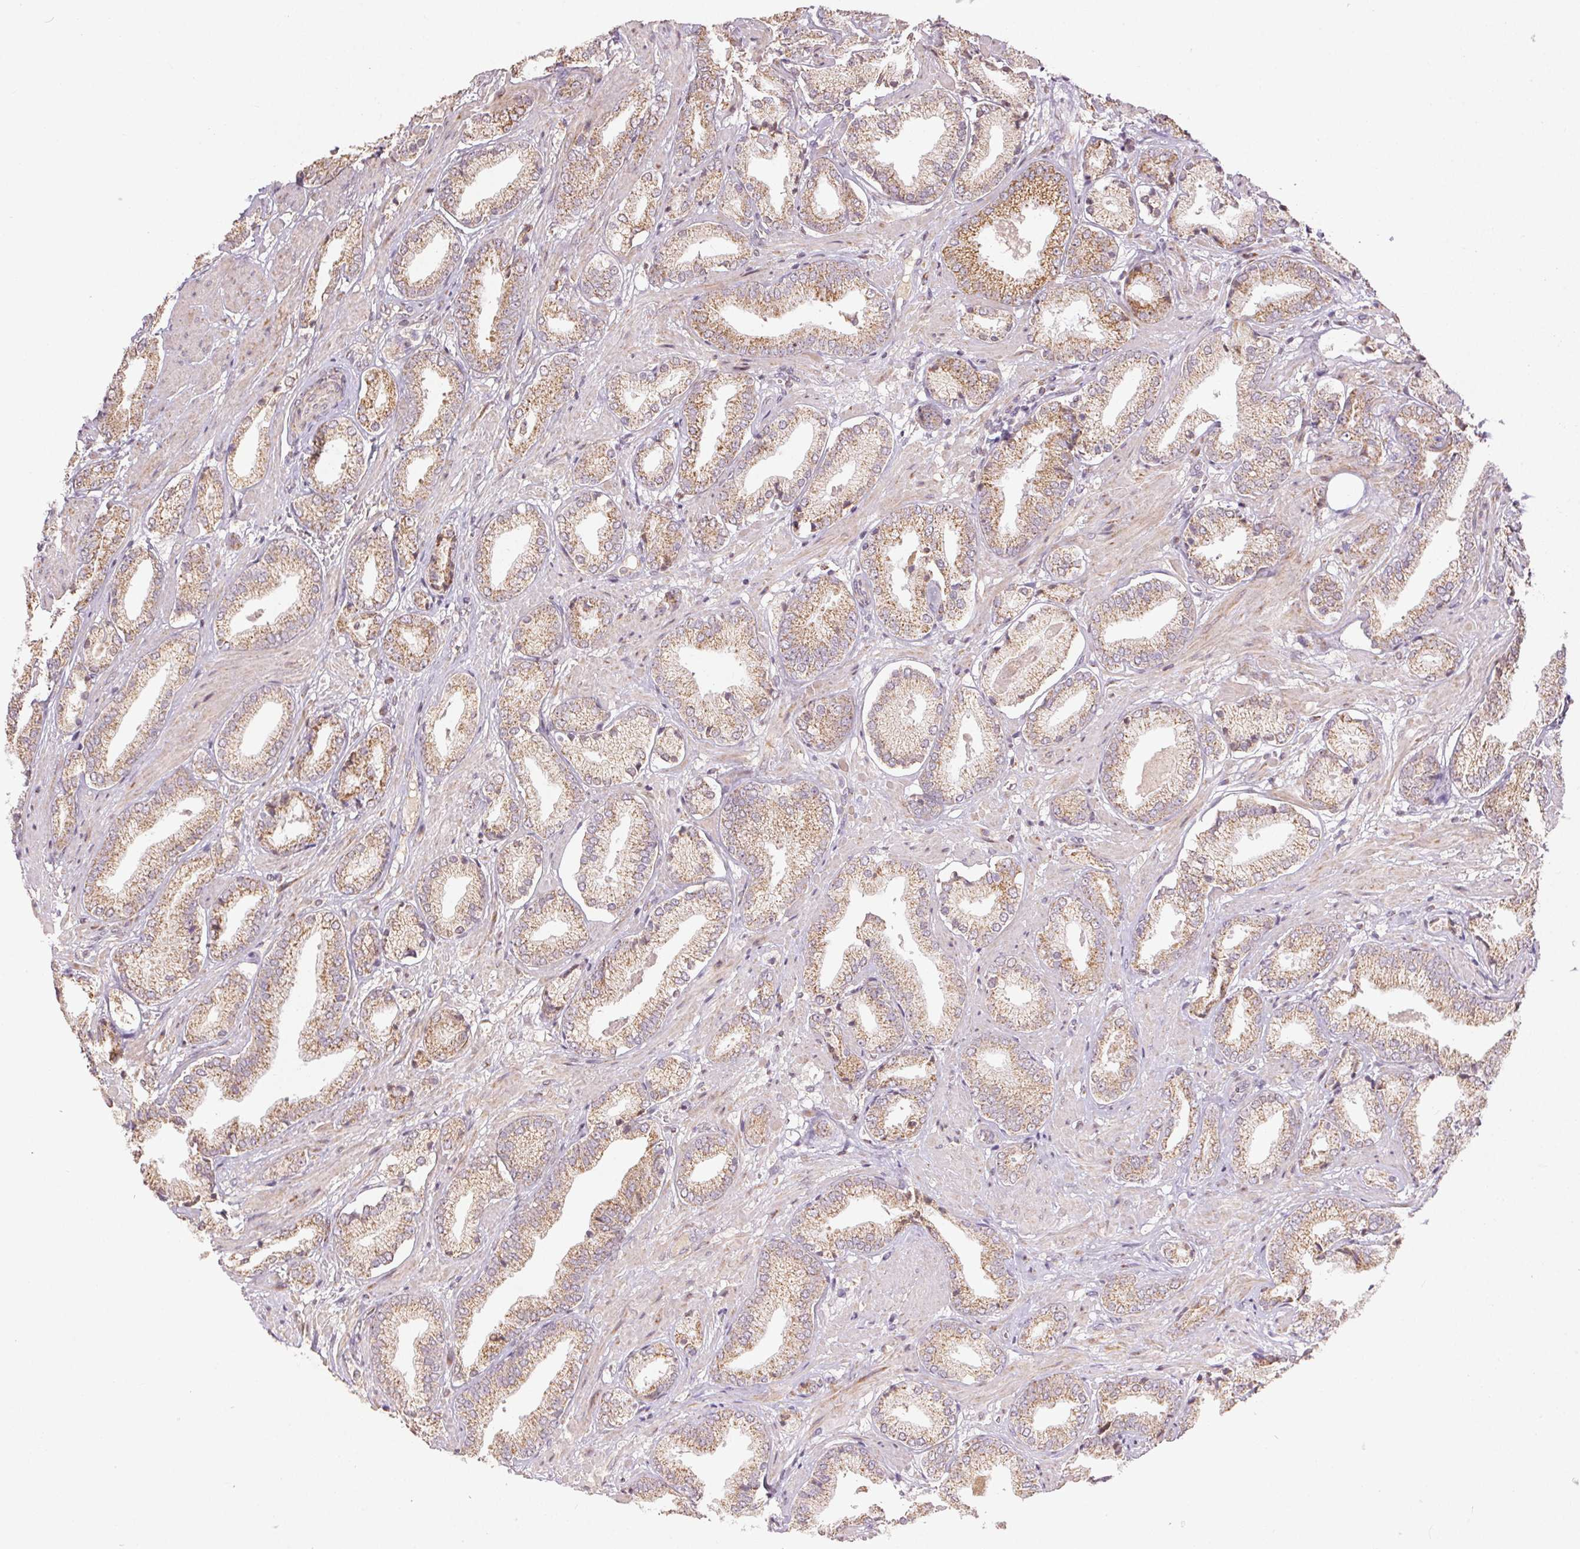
{"staining": {"intensity": "strong", "quantity": ">75%", "location": "cytoplasmic/membranous"}, "tissue": "prostate cancer", "cell_type": "Tumor cells", "image_type": "cancer", "snomed": [{"axis": "morphology", "description": "Adenocarcinoma, High grade"}, {"axis": "topography", "description": "Prostate"}], "caption": "This is a micrograph of IHC staining of prostate cancer, which shows strong positivity in the cytoplasmic/membranous of tumor cells.", "gene": "CLASP1", "patient": {"sex": "male", "age": 56}}